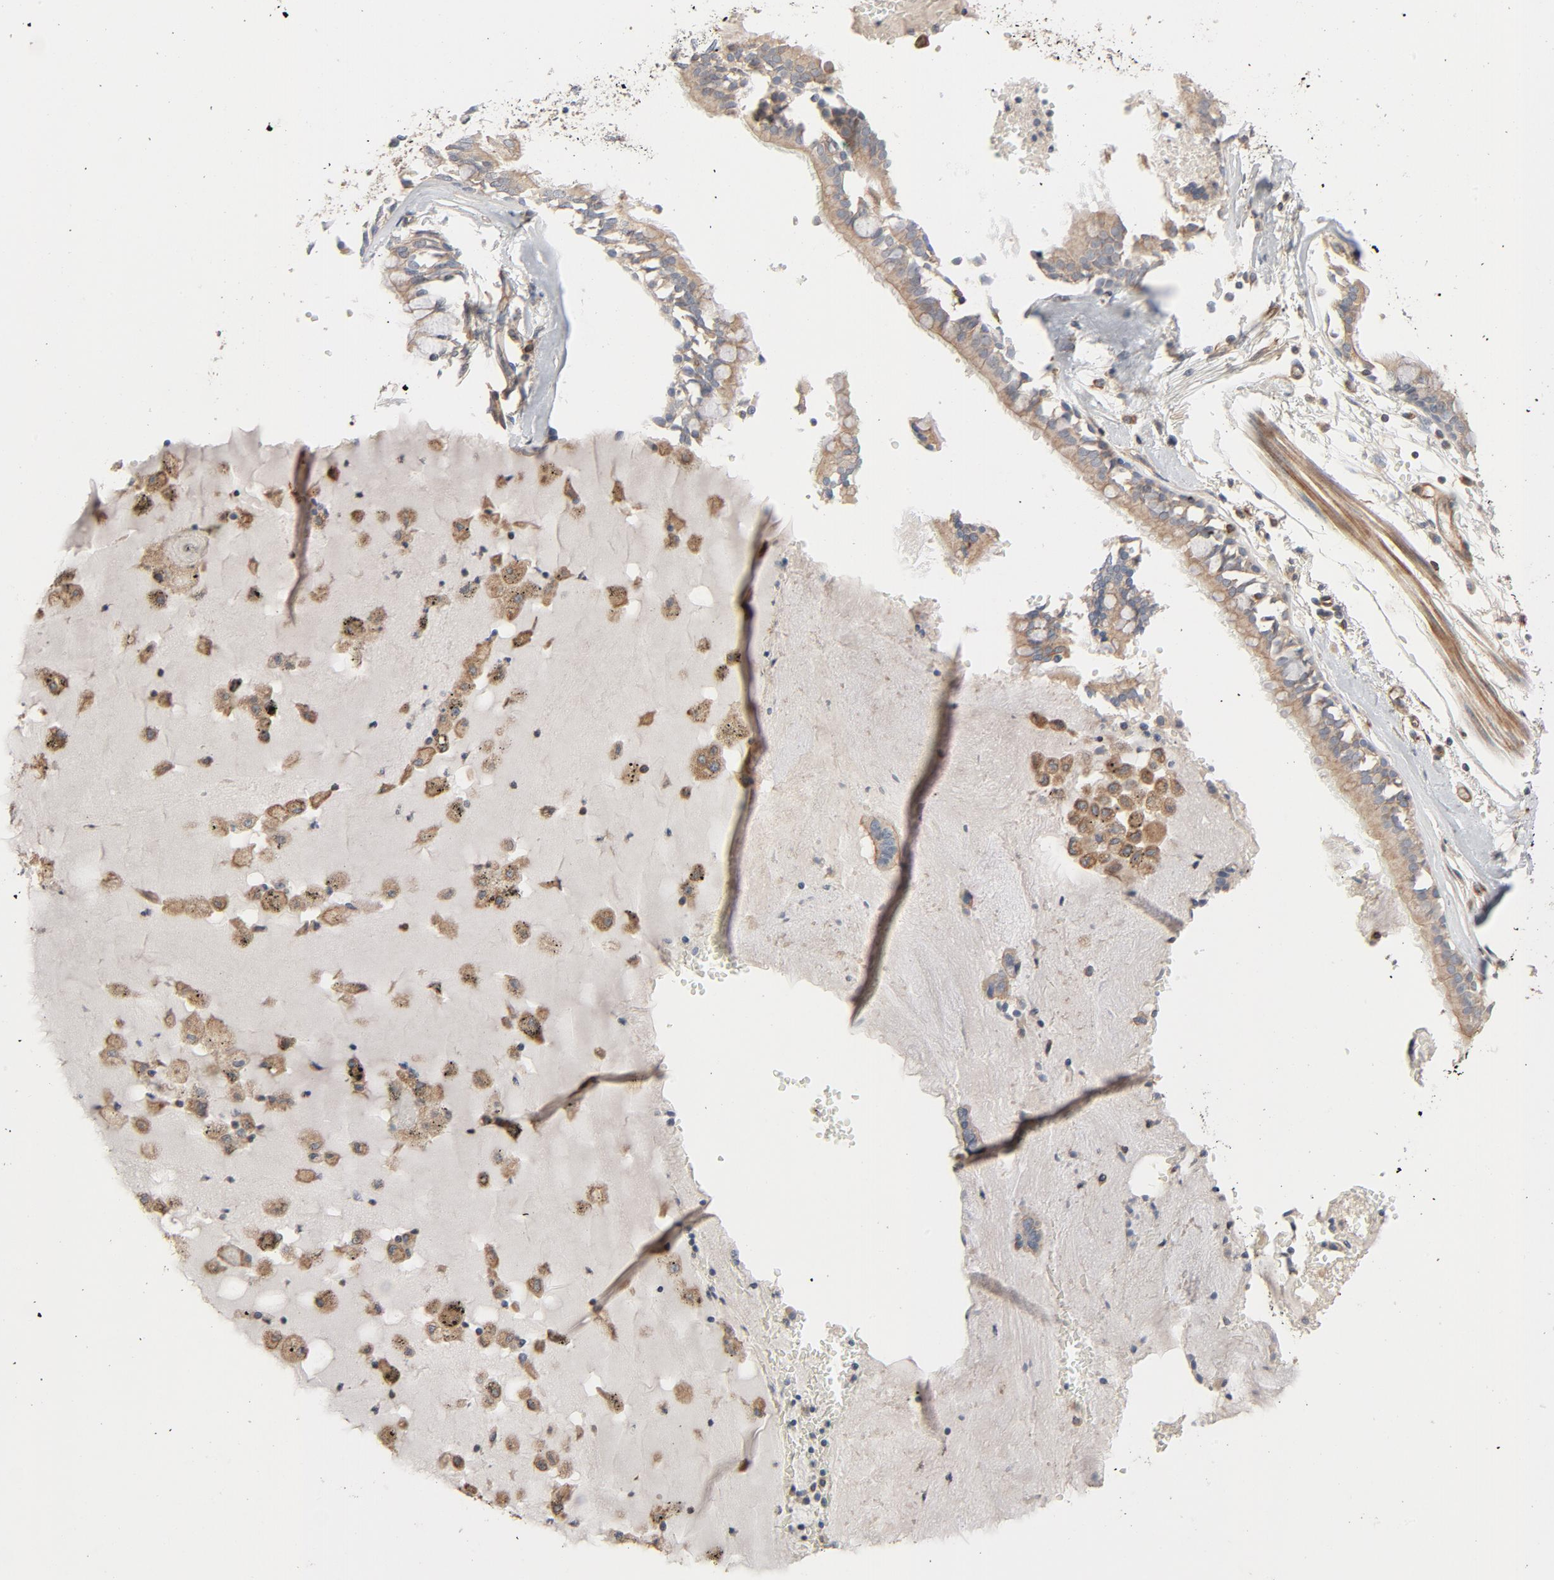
{"staining": {"intensity": "moderate", "quantity": ">75%", "location": "cytoplasmic/membranous"}, "tissue": "bronchus", "cell_type": "Respiratory epithelial cells", "image_type": "normal", "snomed": [{"axis": "morphology", "description": "Normal tissue, NOS"}, {"axis": "topography", "description": "Bronchus"}, {"axis": "topography", "description": "Lung"}], "caption": "Protein analysis of benign bronchus shows moderate cytoplasmic/membranous expression in approximately >75% of respiratory epithelial cells.", "gene": "TRIOBP", "patient": {"sex": "female", "age": 56}}